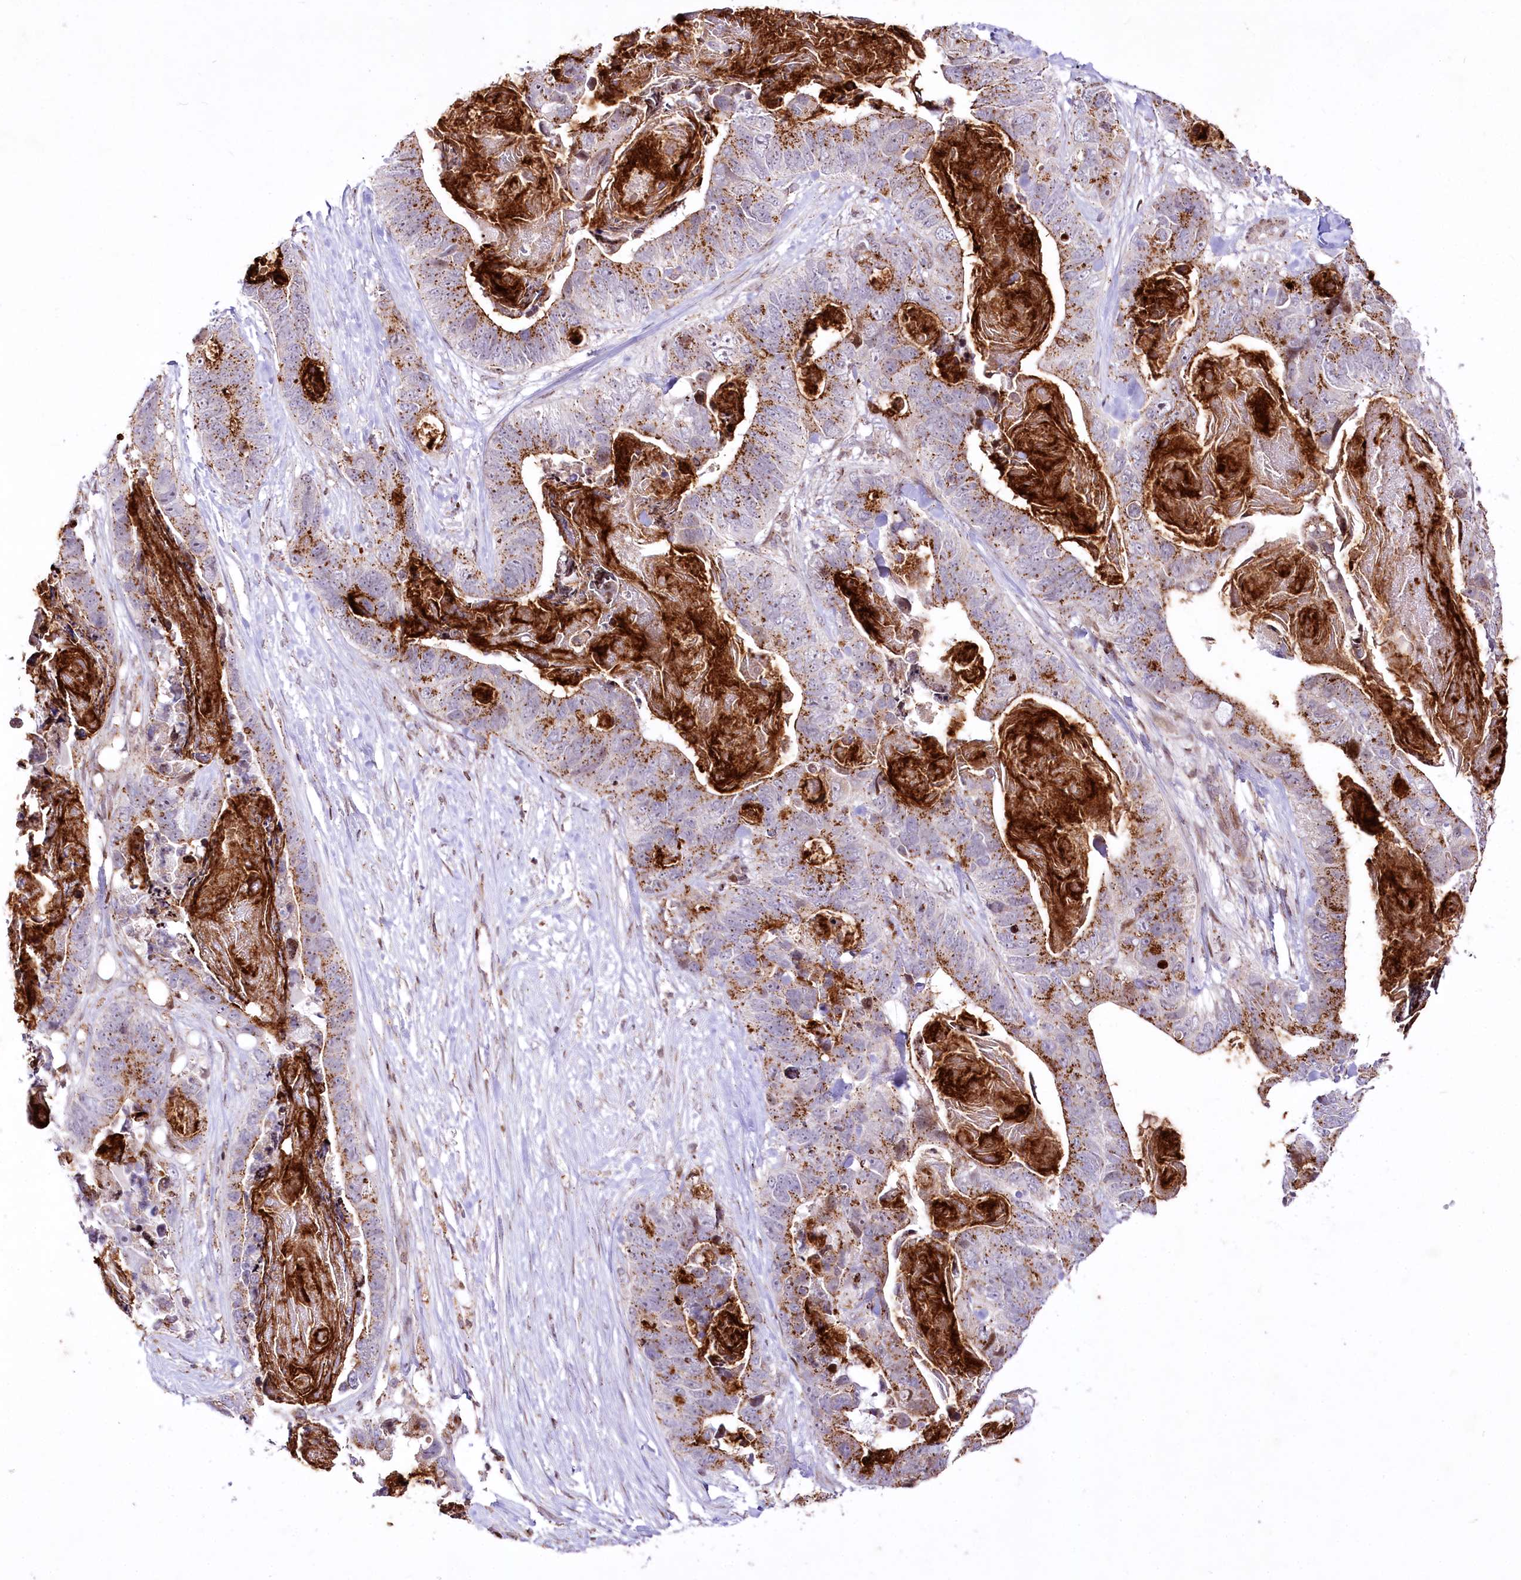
{"staining": {"intensity": "moderate", "quantity": ">75%", "location": "cytoplasmic/membranous"}, "tissue": "stomach cancer", "cell_type": "Tumor cells", "image_type": "cancer", "snomed": [{"axis": "morphology", "description": "Adenocarcinoma, NOS"}, {"axis": "topography", "description": "Stomach"}], "caption": "Stomach adenocarcinoma stained with a protein marker displays moderate staining in tumor cells.", "gene": "ZFYVE27", "patient": {"sex": "female", "age": 89}}